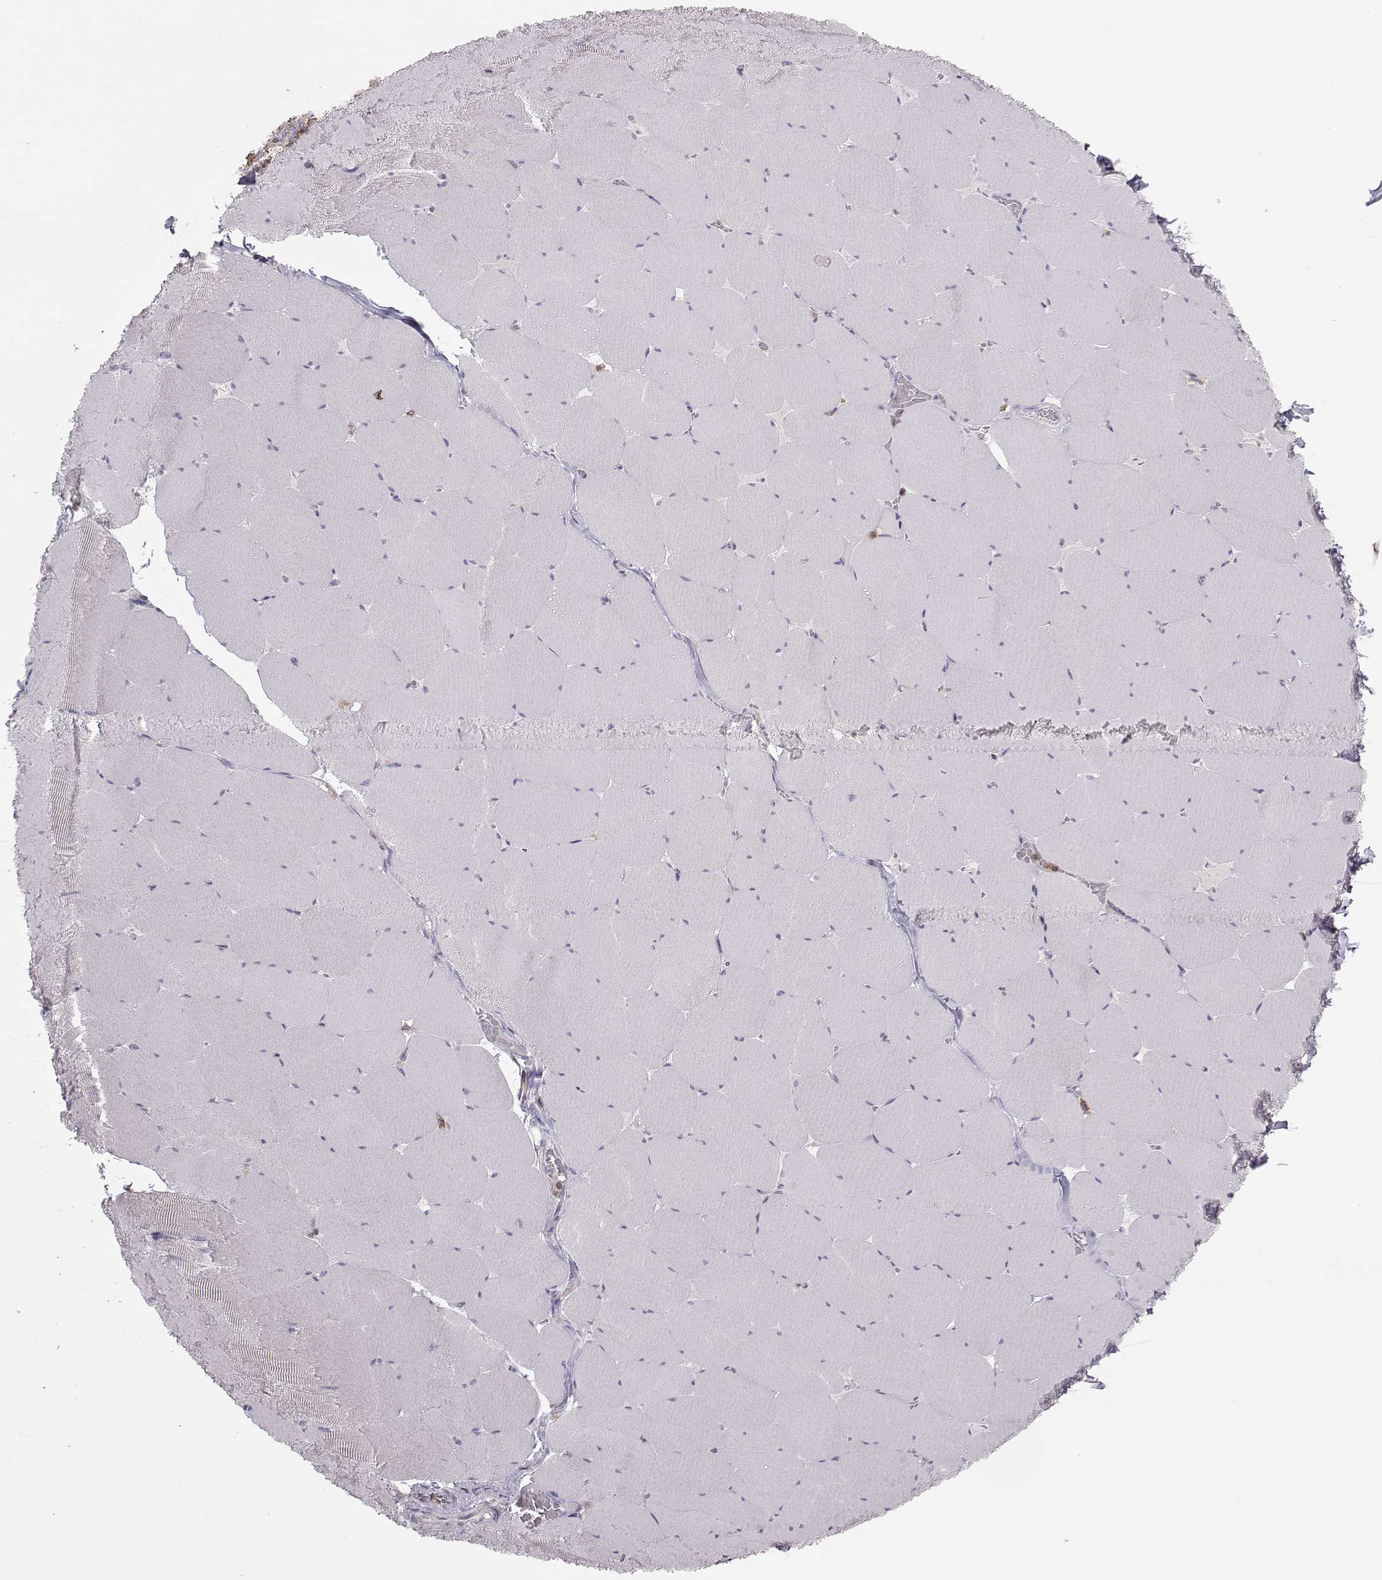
{"staining": {"intensity": "negative", "quantity": "none", "location": "none"}, "tissue": "skeletal muscle", "cell_type": "Myocytes", "image_type": "normal", "snomed": [{"axis": "morphology", "description": "Normal tissue, NOS"}, {"axis": "morphology", "description": "Malignant melanoma, Metastatic site"}, {"axis": "topography", "description": "Skeletal muscle"}], "caption": "Myocytes show no significant protein expression in unremarkable skeletal muscle.", "gene": "ZBTB32", "patient": {"sex": "male", "age": 50}}